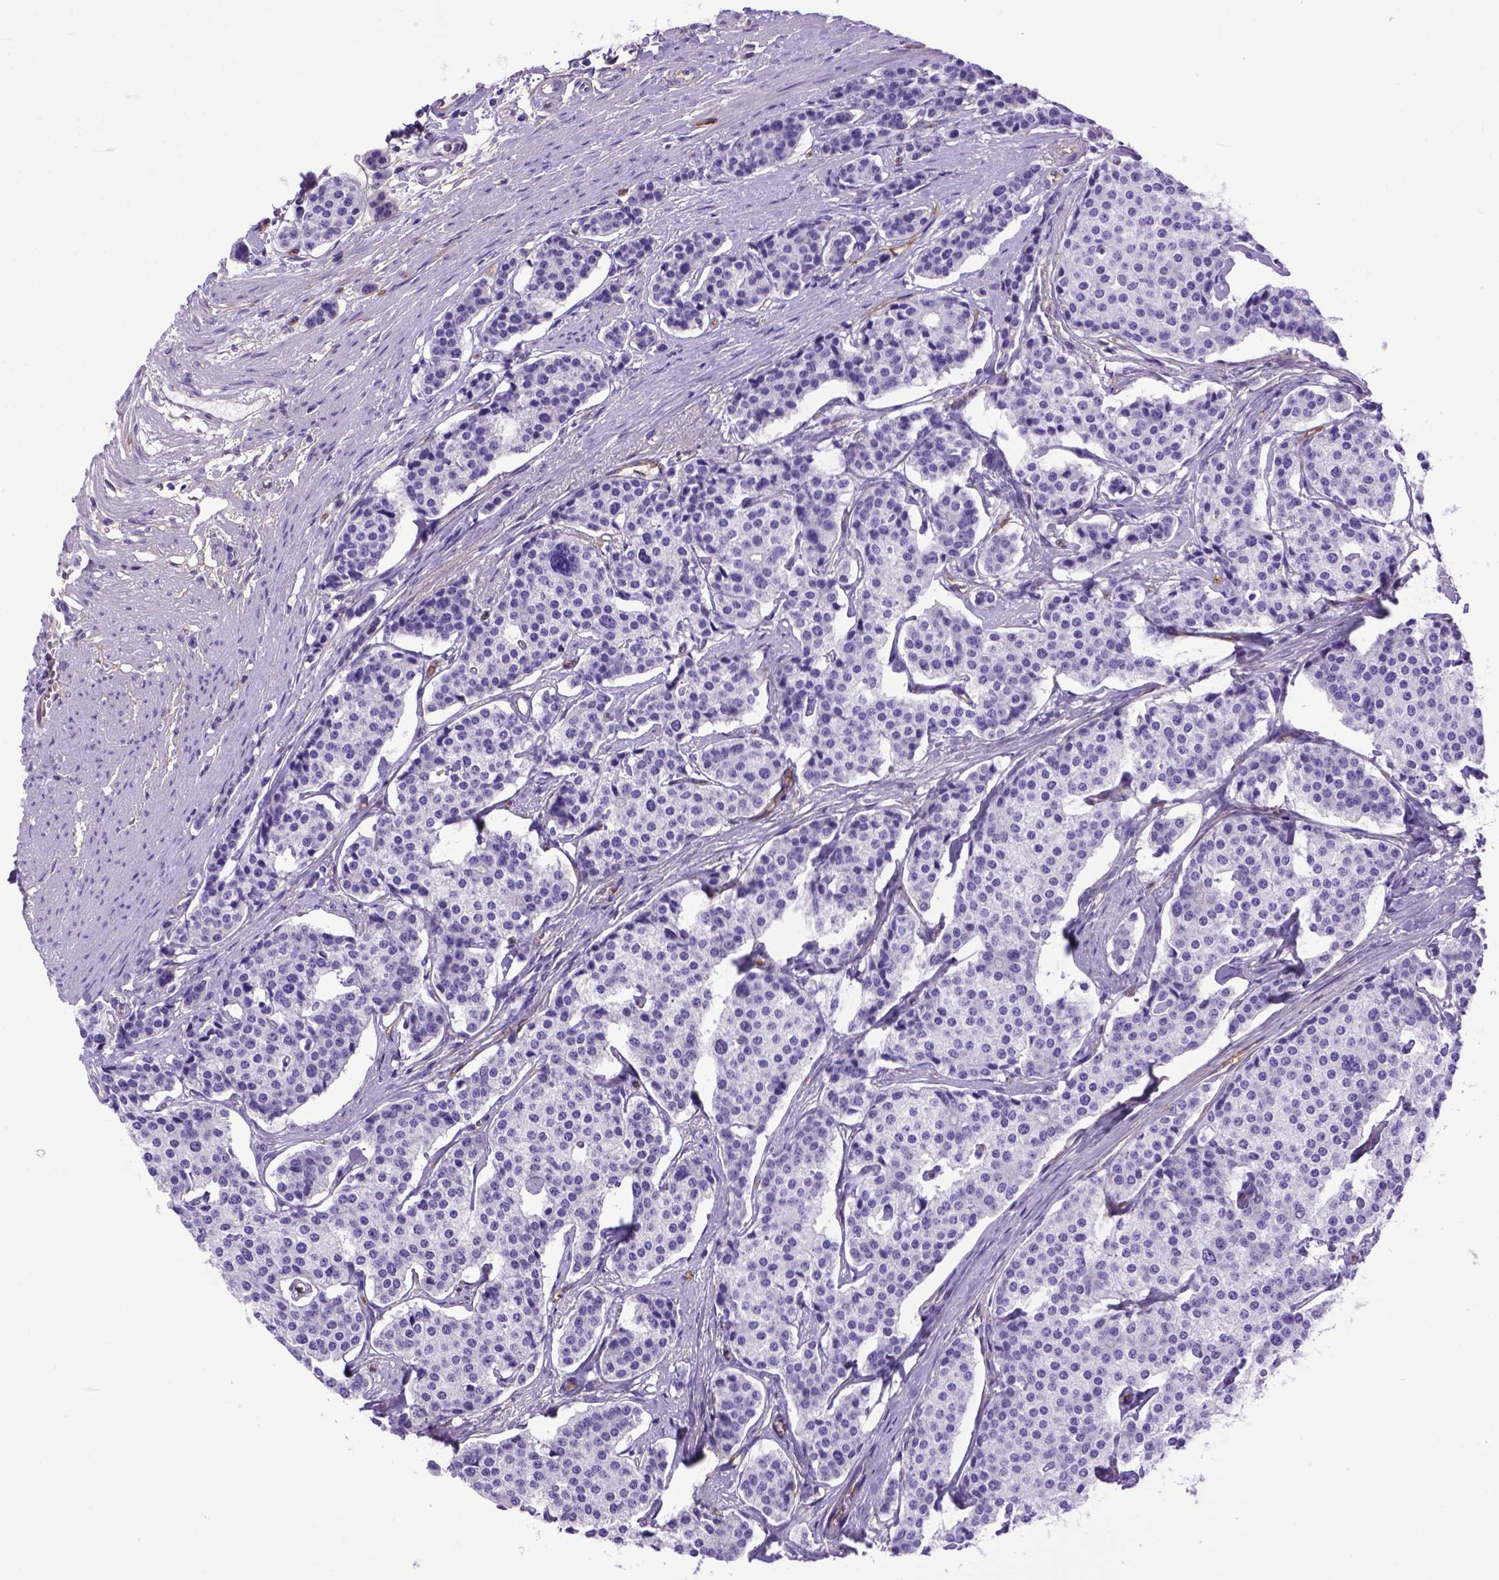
{"staining": {"intensity": "negative", "quantity": "none", "location": "none"}, "tissue": "carcinoid", "cell_type": "Tumor cells", "image_type": "cancer", "snomed": [{"axis": "morphology", "description": "Carcinoid, malignant, NOS"}, {"axis": "topography", "description": "Small intestine"}], "caption": "This is an immunohistochemistry histopathology image of human carcinoid. There is no positivity in tumor cells.", "gene": "ENG", "patient": {"sex": "female", "age": 65}}